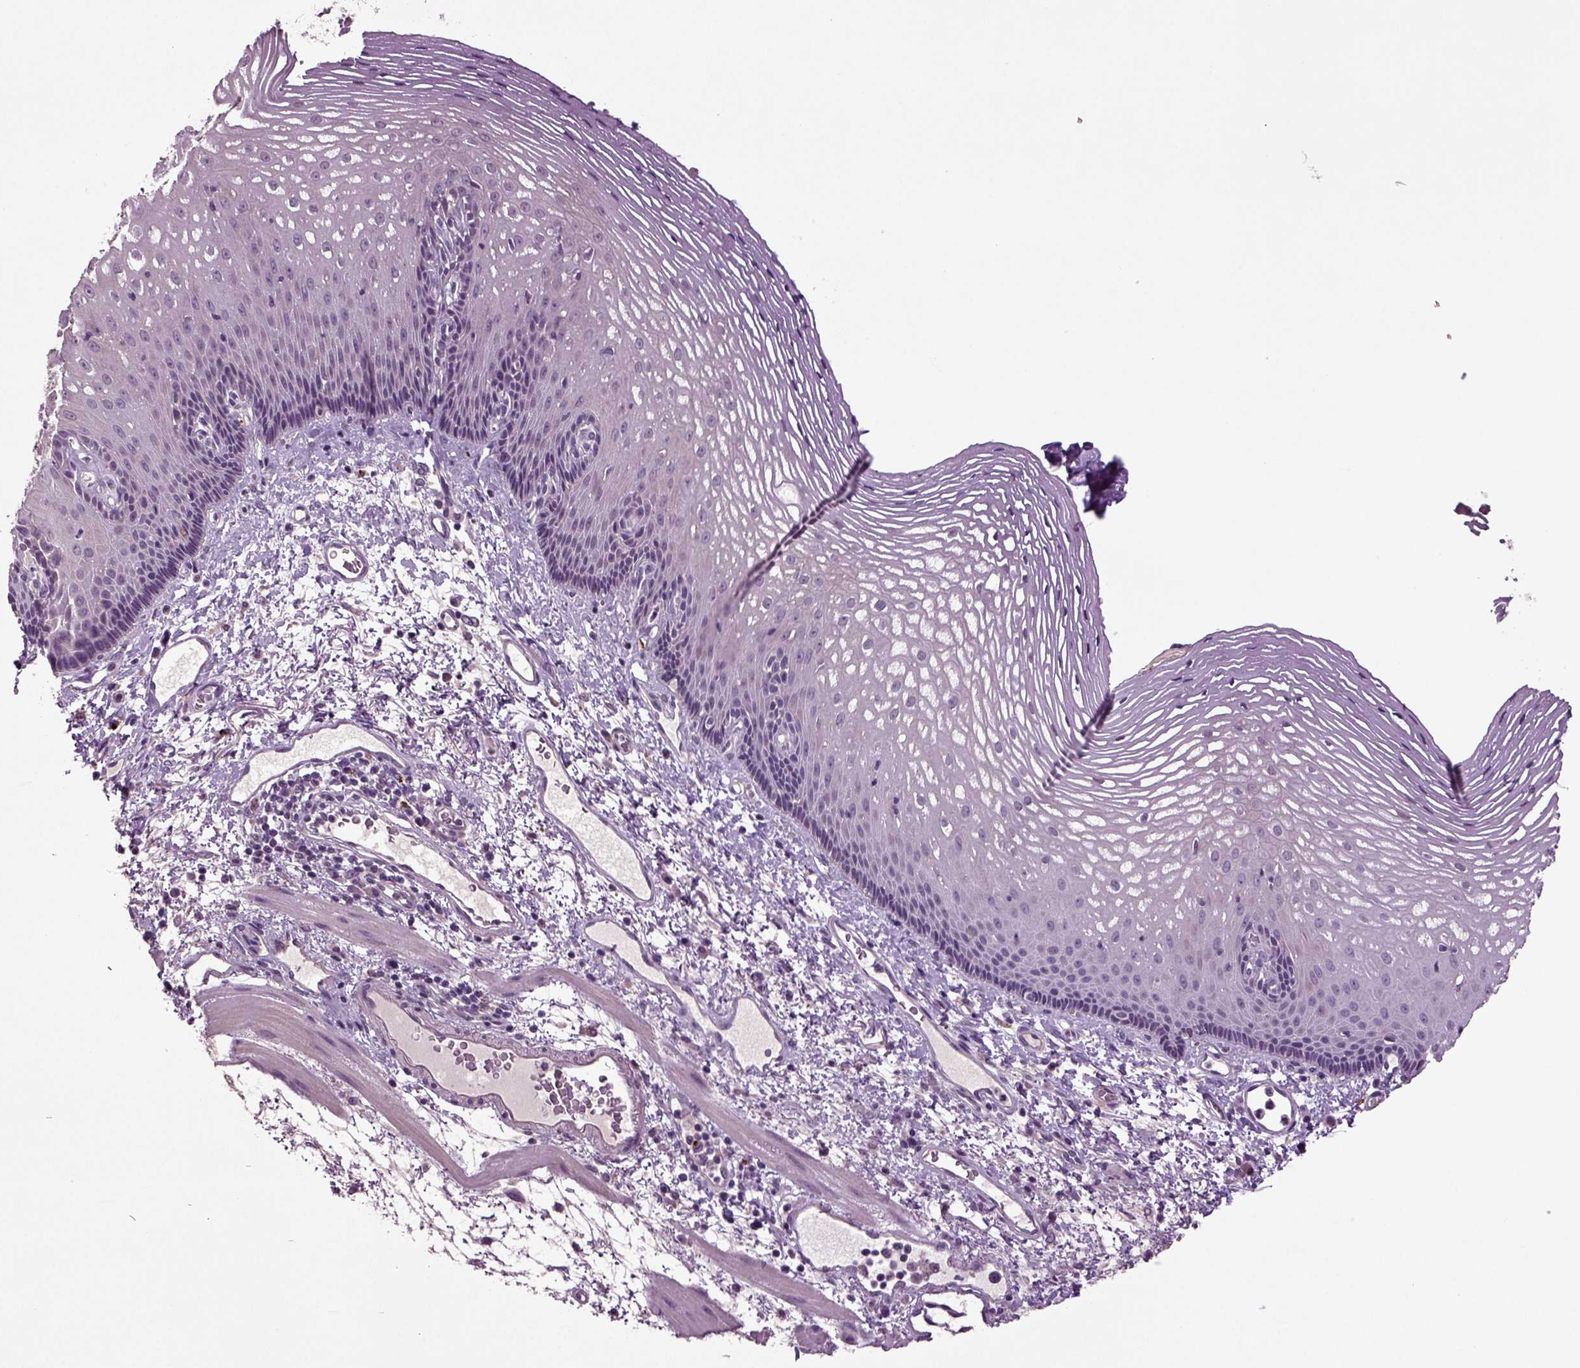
{"staining": {"intensity": "negative", "quantity": "none", "location": "none"}, "tissue": "esophagus", "cell_type": "Squamous epithelial cells", "image_type": "normal", "snomed": [{"axis": "morphology", "description": "Normal tissue, NOS"}, {"axis": "topography", "description": "Esophagus"}], "caption": "The micrograph reveals no staining of squamous epithelial cells in benign esophagus.", "gene": "SLC17A6", "patient": {"sex": "male", "age": 76}}